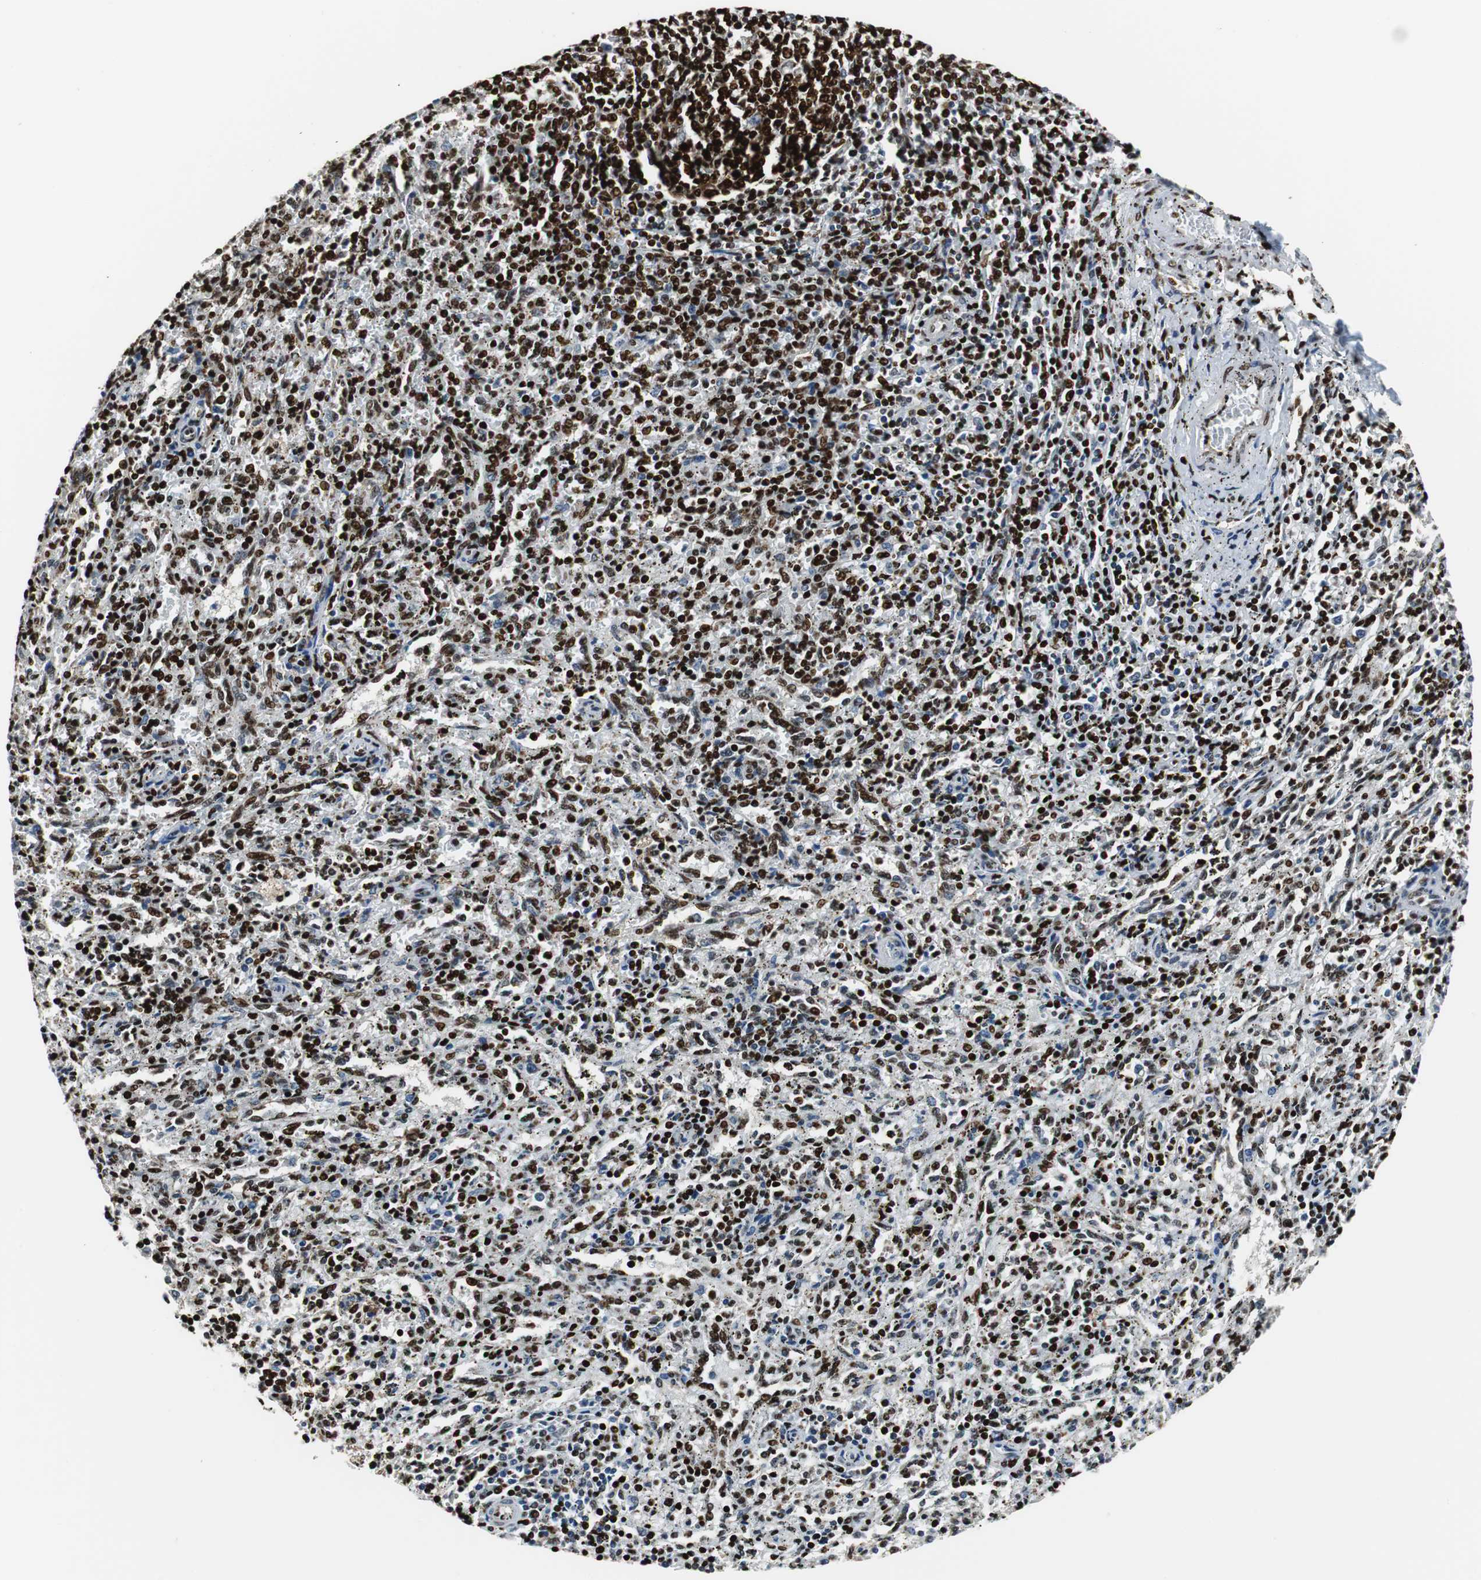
{"staining": {"intensity": "strong", "quantity": "25%-75%", "location": "nuclear"}, "tissue": "spleen", "cell_type": "Cells in red pulp", "image_type": "normal", "snomed": [{"axis": "morphology", "description": "Normal tissue, NOS"}, {"axis": "topography", "description": "Spleen"}], "caption": "Strong nuclear positivity for a protein is seen in about 25%-75% of cells in red pulp of unremarkable spleen using IHC.", "gene": "HDAC1", "patient": {"sex": "female", "age": 10}}